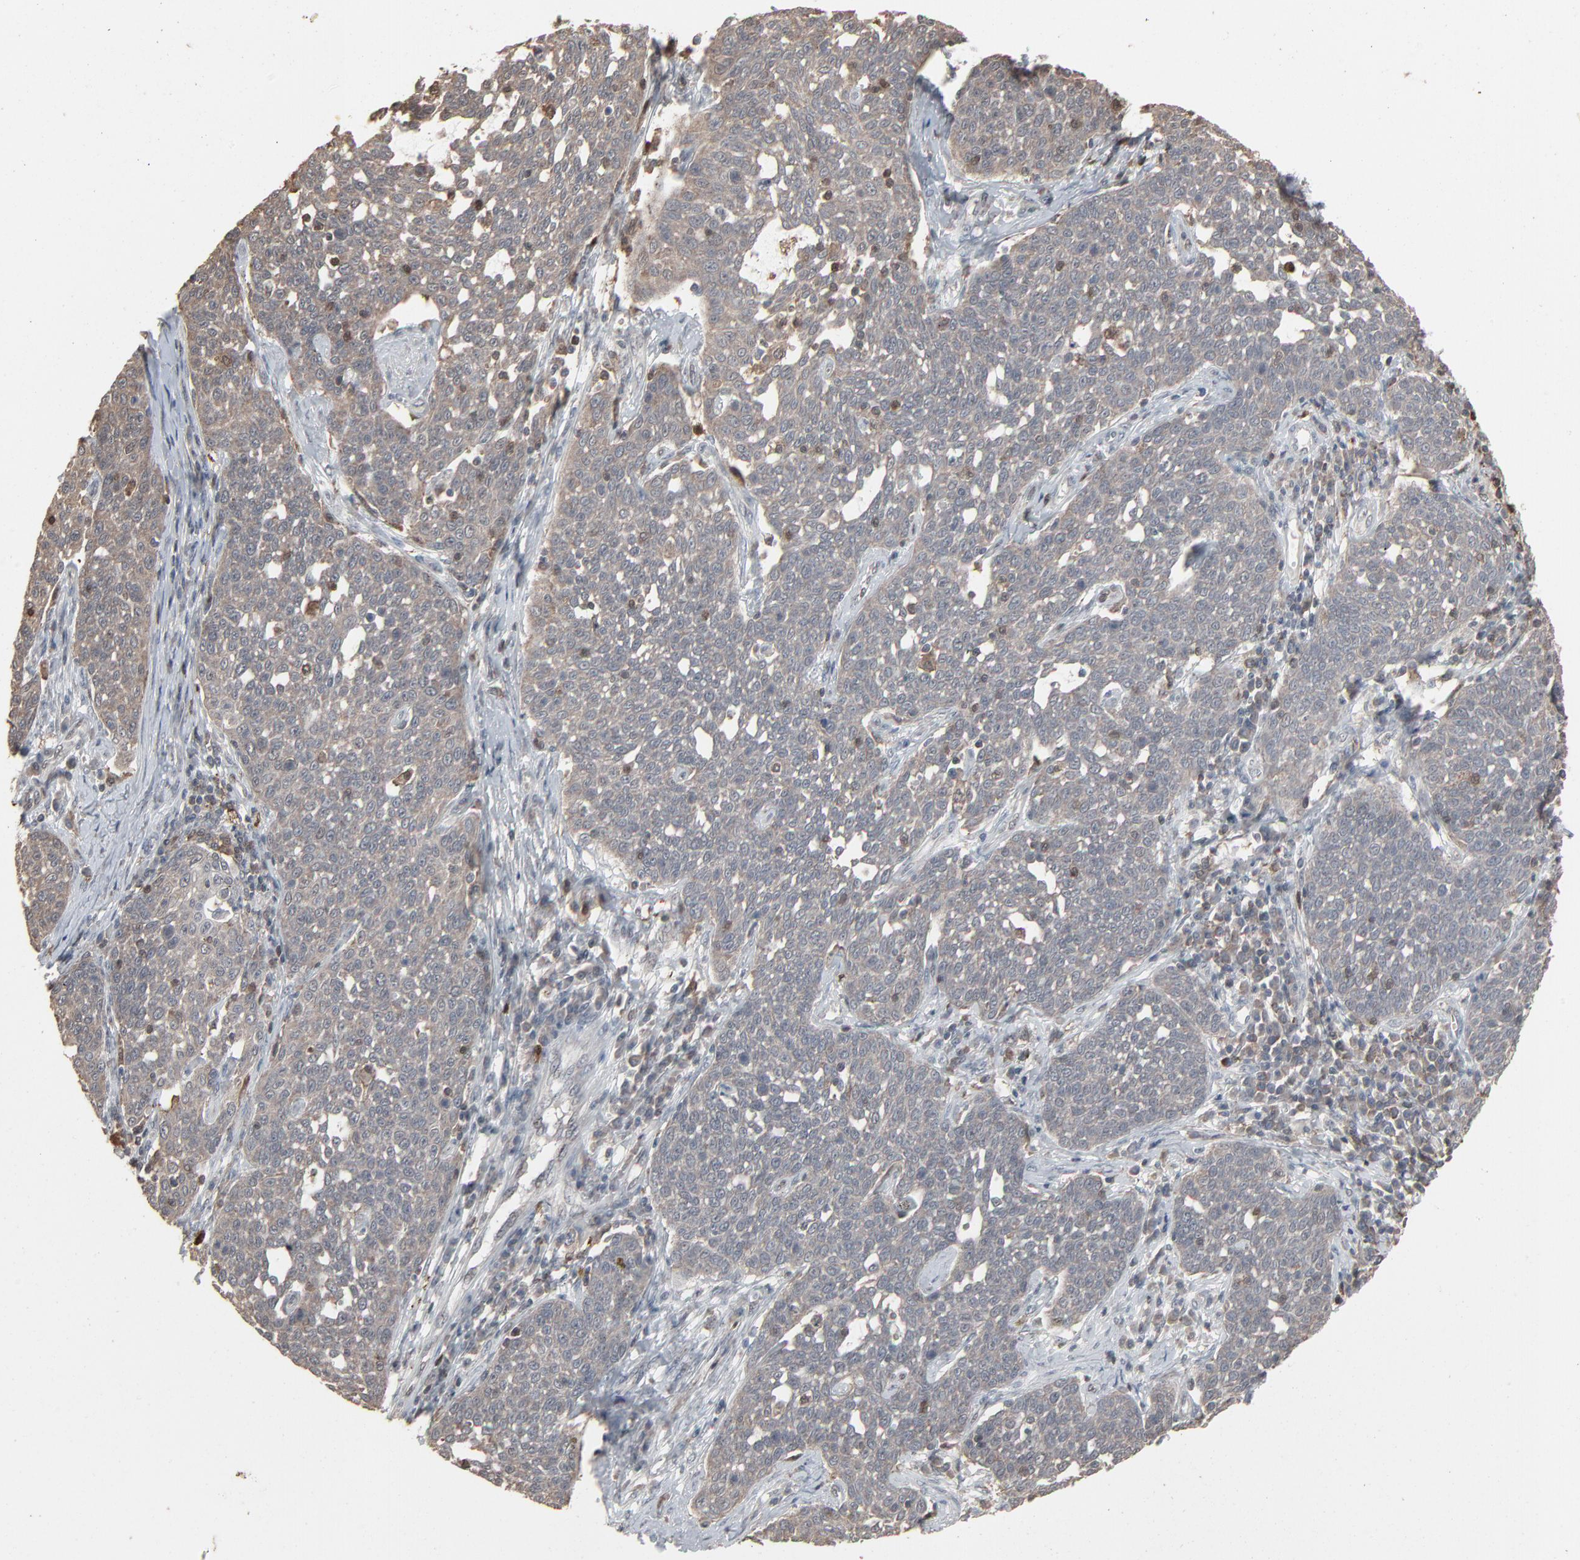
{"staining": {"intensity": "moderate", "quantity": ">75%", "location": "cytoplasmic/membranous"}, "tissue": "cervical cancer", "cell_type": "Tumor cells", "image_type": "cancer", "snomed": [{"axis": "morphology", "description": "Squamous cell carcinoma, NOS"}, {"axis": "topography", "description": "Cervix"}], "caption": "About >75% of tumor cells in cervical cancer (squamous cell carcinoma) display moderate cytoplasmic/membranous protein expression as visualized by brown immunohistochemical staining.", "gene": "DOCK8", "patient": {"sex": "female", "age": 34}}